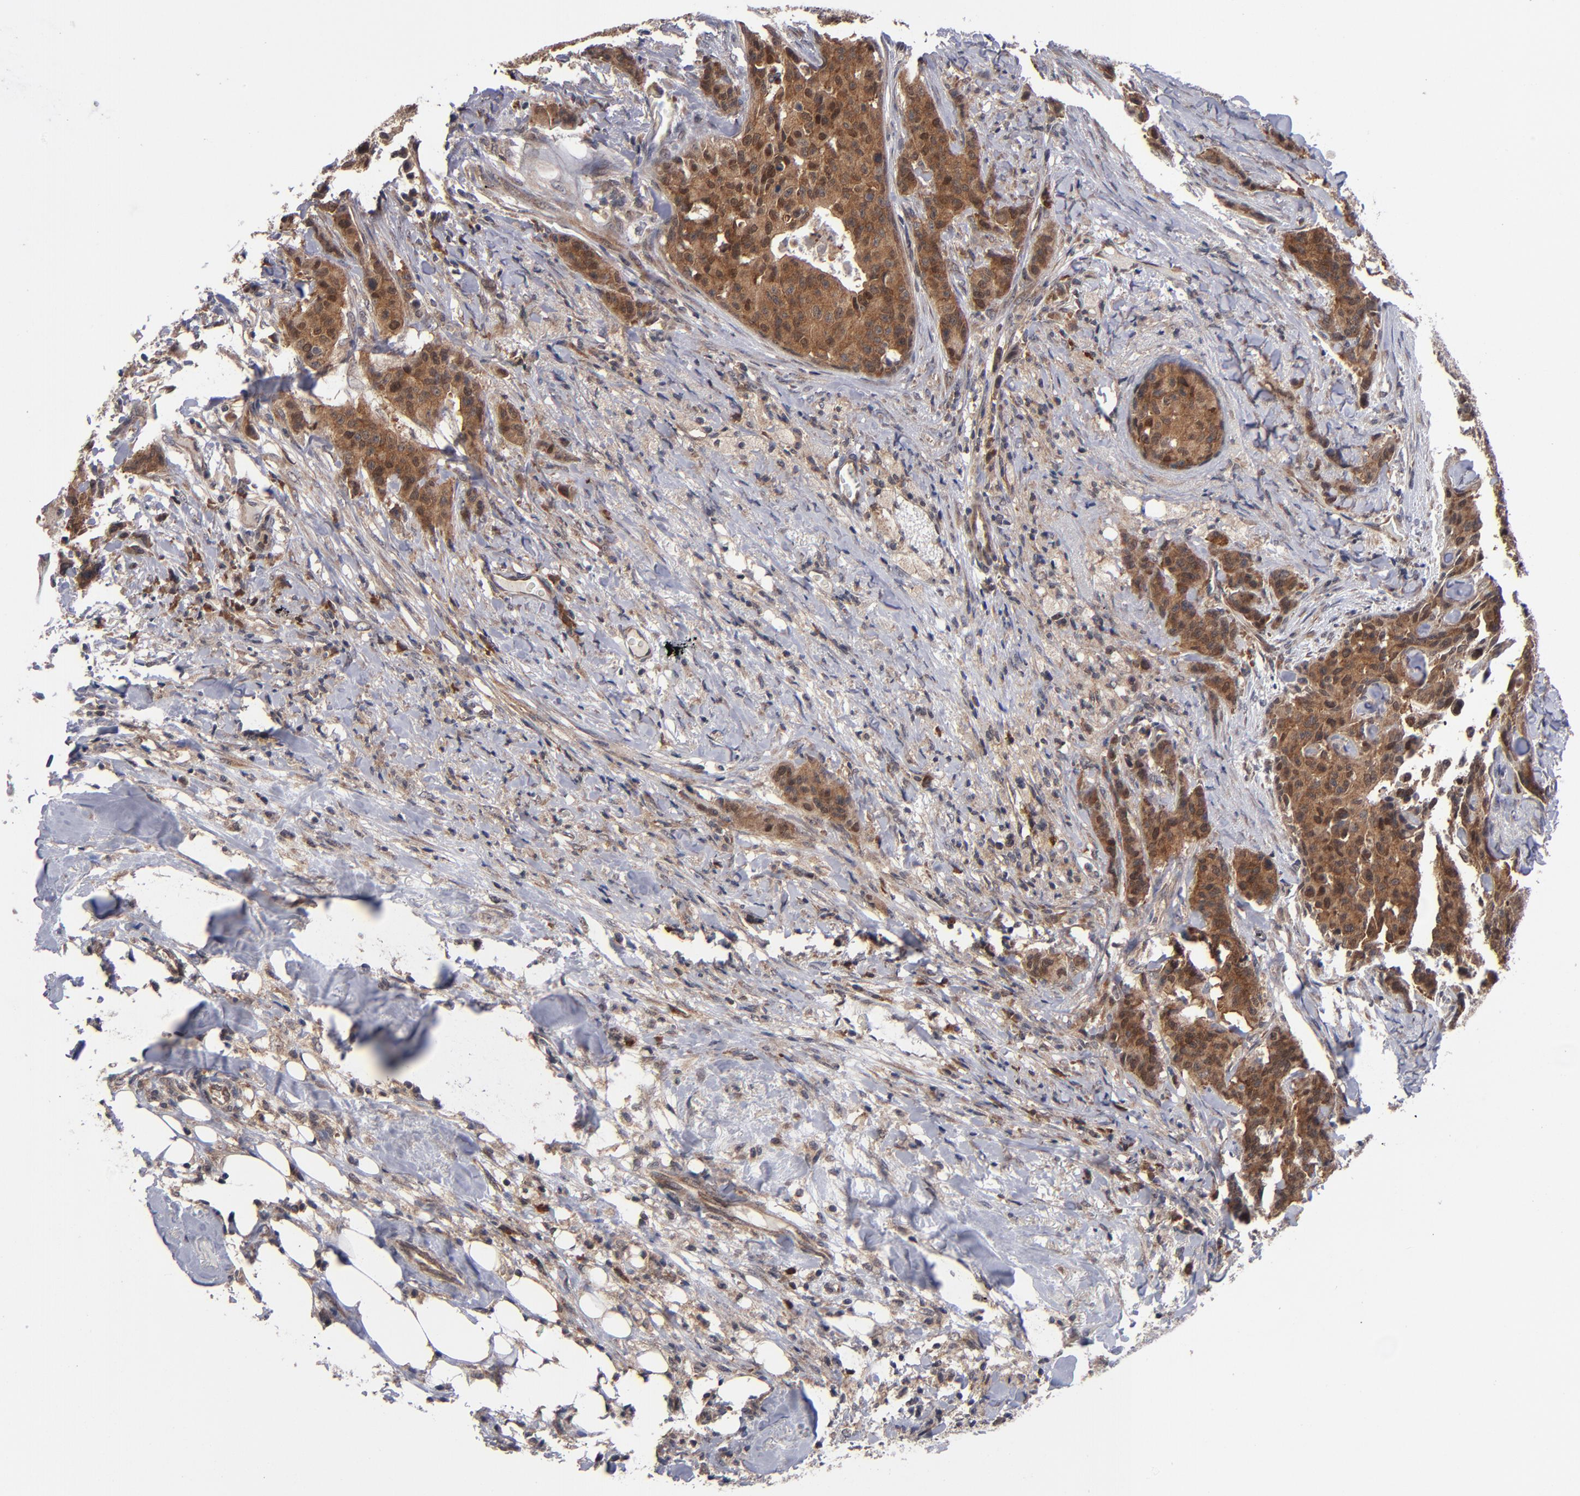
{"staining": {"intensity": "strong", "quantity": ">75%", "location": "cytoplasmic/membranous"}, "tissue": "breast cancer", "cell_type": "Tumor cells", "image_type": "cancer", "snomed": [{"axis": "morphology", "description": "Duct carcinoma"}, {"axis": "topography", "description": "Breast"}], "caption": "Breast cancer (invasive ductal carcinoma) stained for a protein (brown) reveals strong cytoplasmic/membranous positive positivity in approximately >75% of tumor cells.", "gene": "ALG13", "patient": {"sex": "female", "age": 40}}